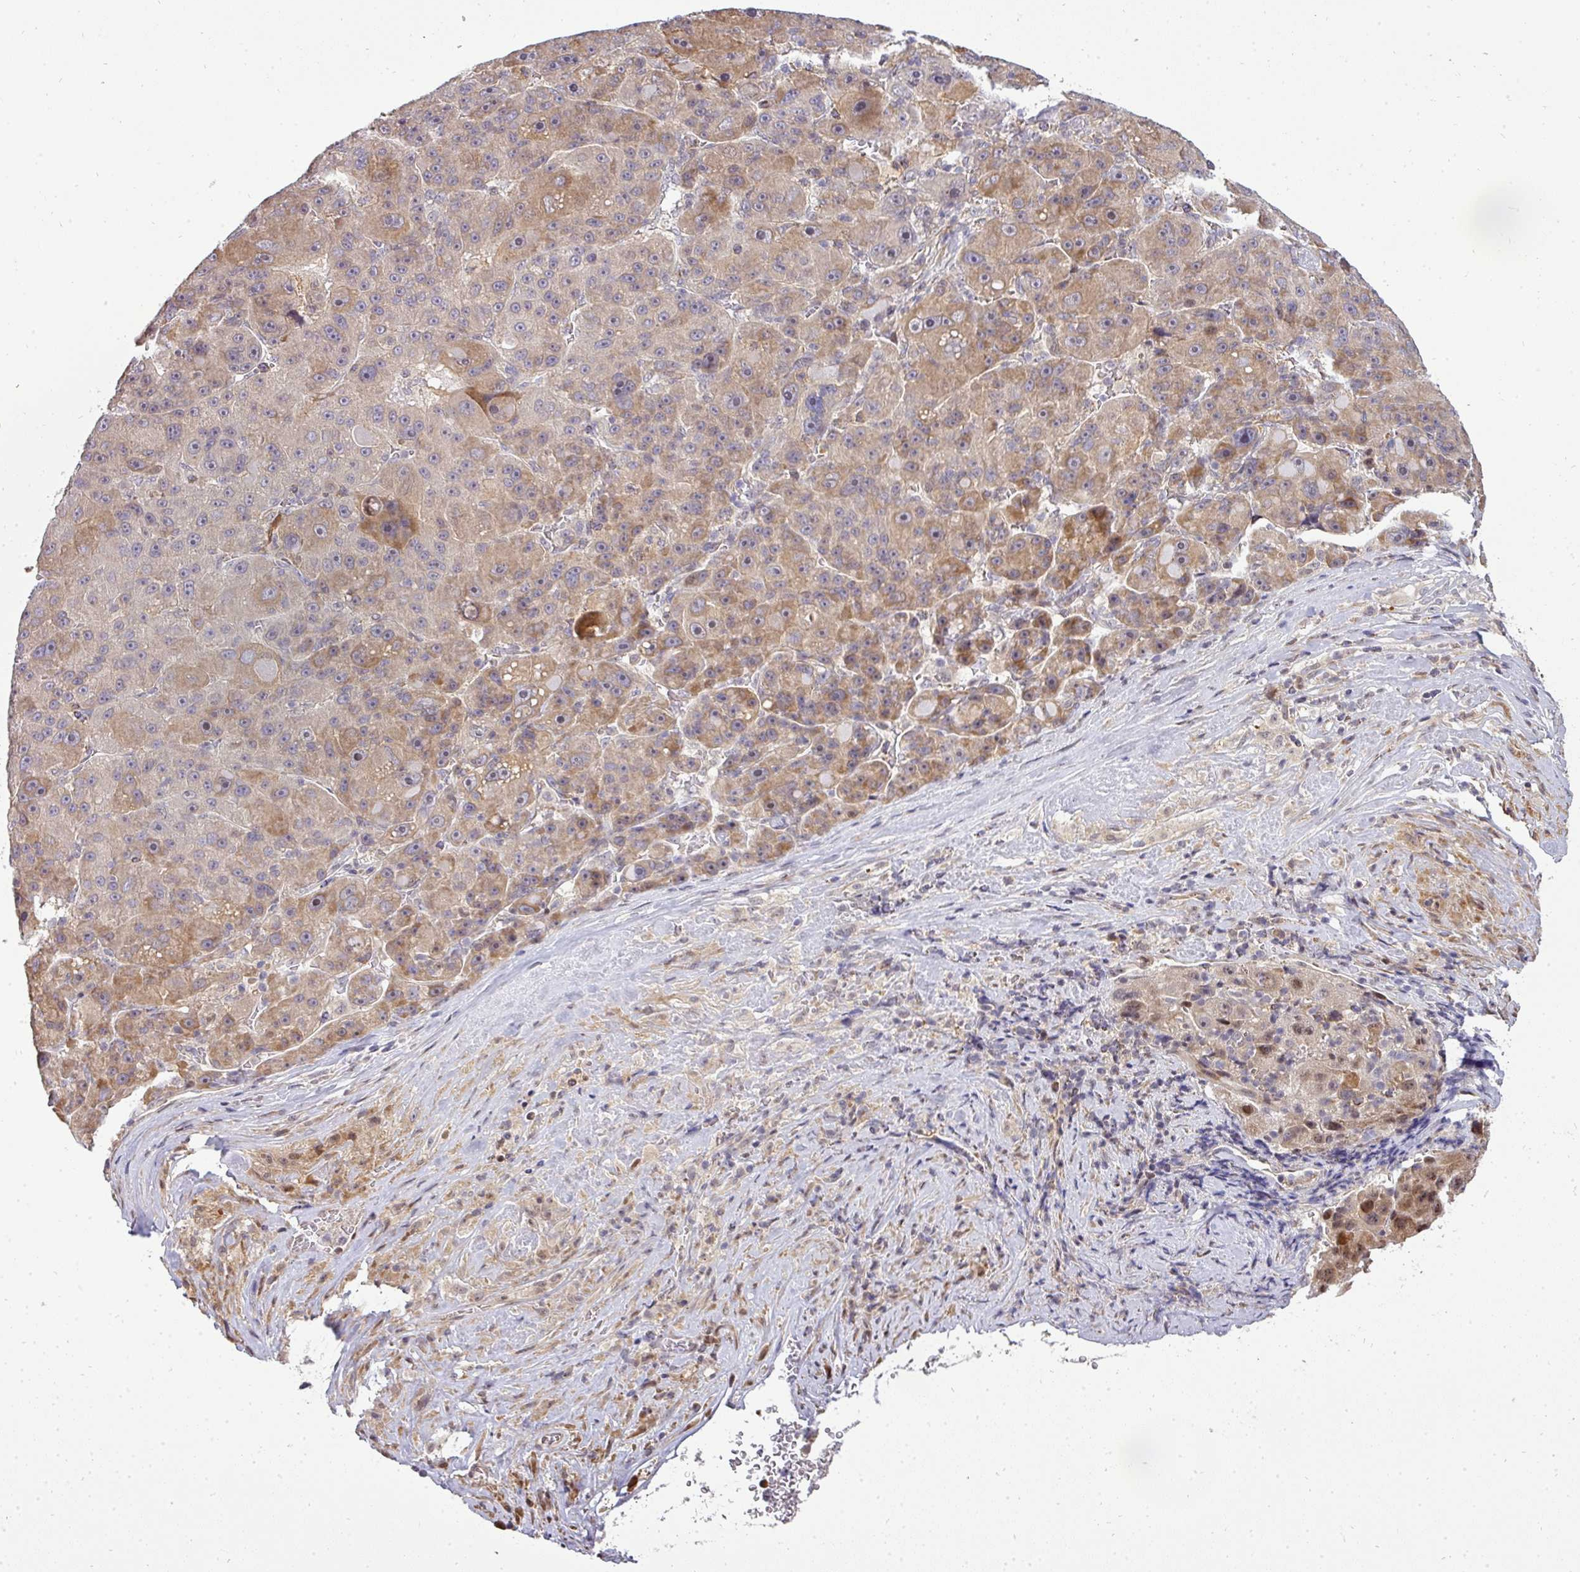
{"staining": {"intensity": "moderate", "quantity": "25%-75%", "location": "cytoplasmic/membranous,nuclear"}, "tissue": "liver cancer", "cell_type": "Tumor cells", "image_type": "cancer", "snomed": [{"axis": "morphology", "description": "Carcinoma, Hepatocellular, NOS"}, {"axis": "topography", "description": "Liver"}], "caption": "Approximately 25%-75% of tumor cells in liver cancer exhibit moderate cytoplasmic/membranous and nuclear protein staining as visualized by brown immunohistochemical staining.", "gene": "PATZ1", "patient": {"sex": "male", "age": 76}}